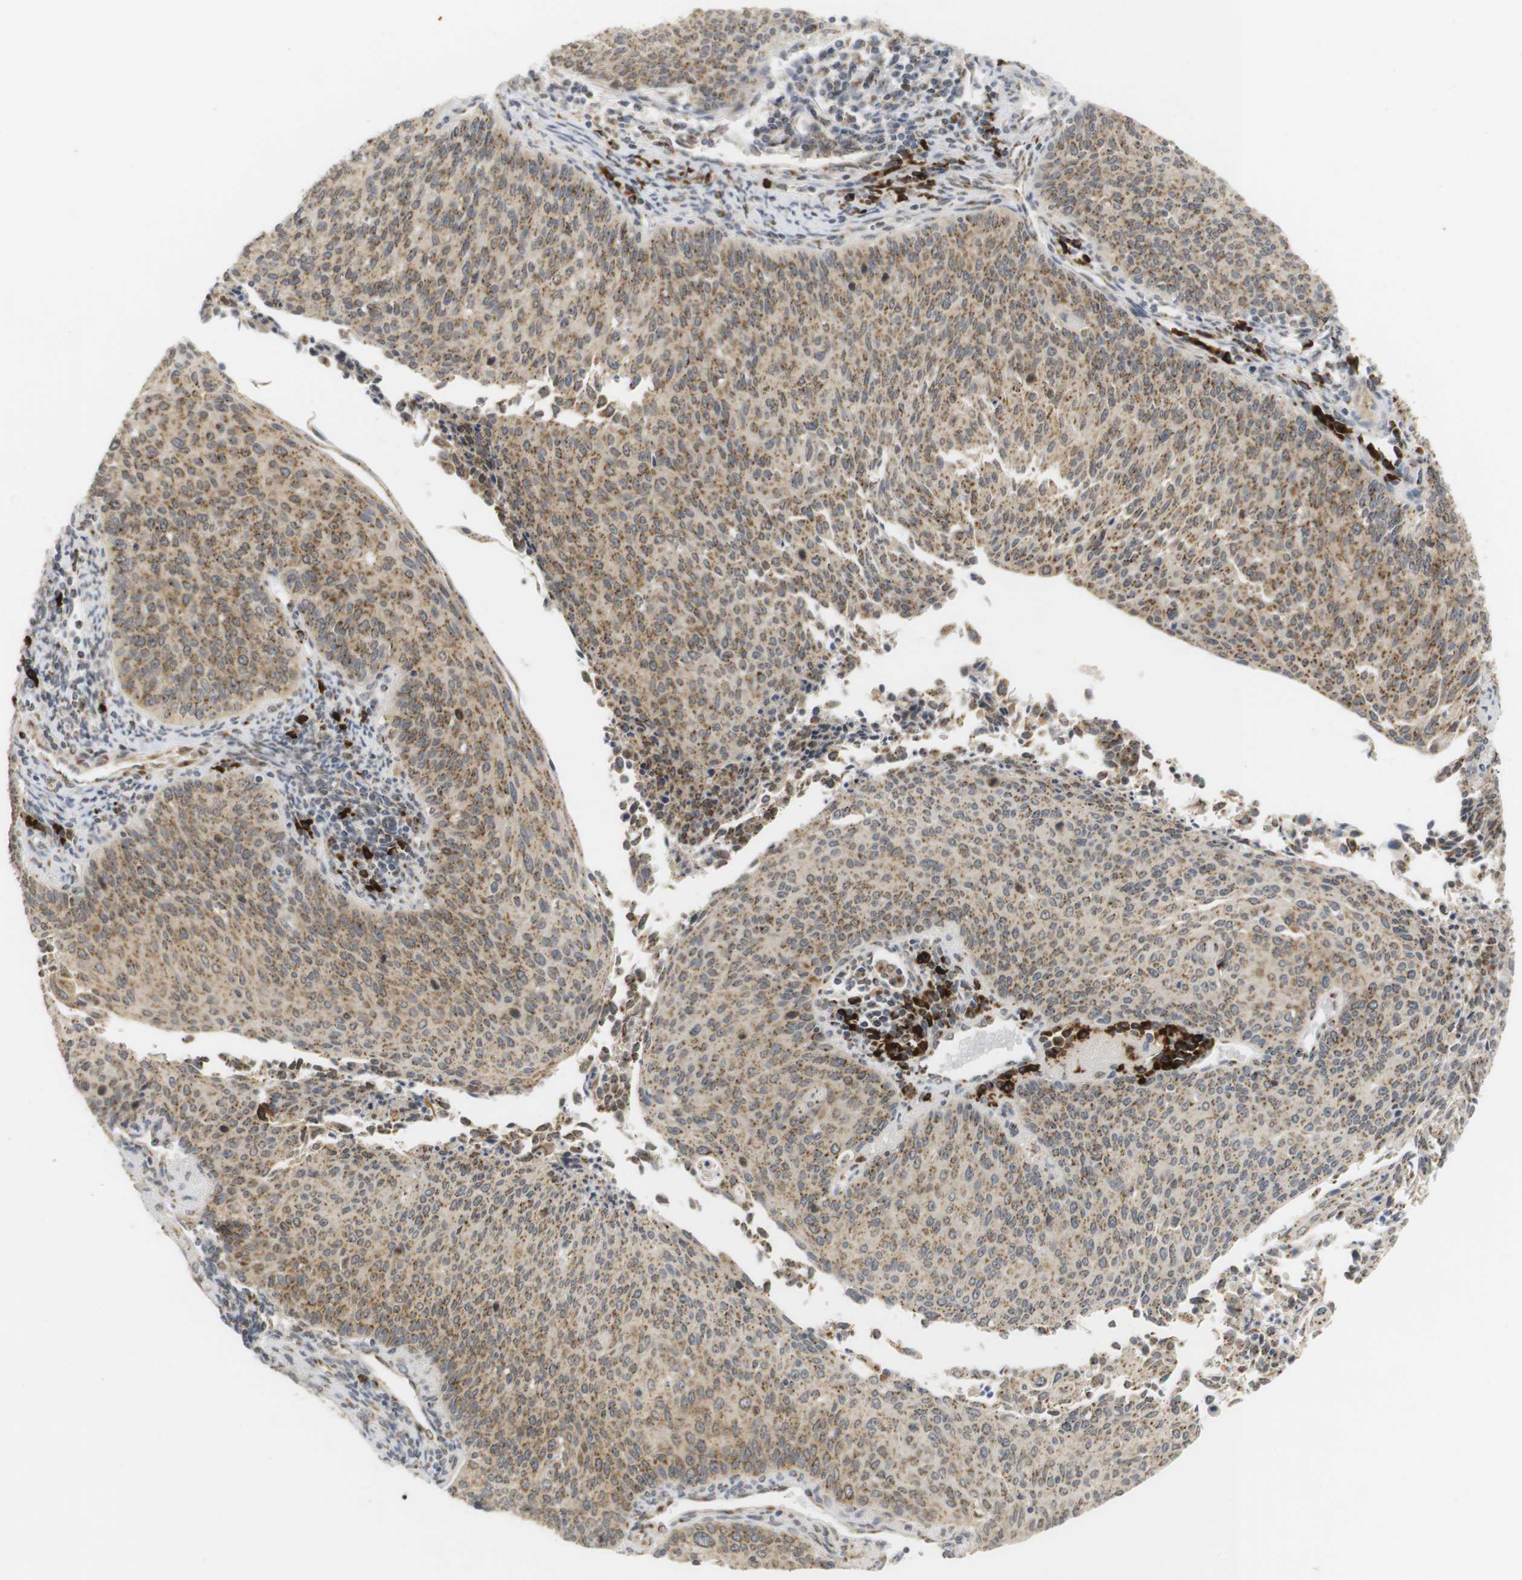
{"staining": {"intensity": "moderate", "quantity": ">75%", "location": "cytoplasmic/membranous"}, "tissue": "cervical cancer", "cell_type": "Tumor cells", "image_type": "cancer", "snomed": [{"axis": "morphology", "description": "Squamous cell carcinoma, NOS"}, {"axis": "topography", "description": "Cervix"}], "caption": "Tumor cells display medium levels of moderate cytoplasmic/membranous expression in about >75% of cells in cervical cancer.", "gene": "ZFPL1", "patient": {"sex": "female", "age": 55}}